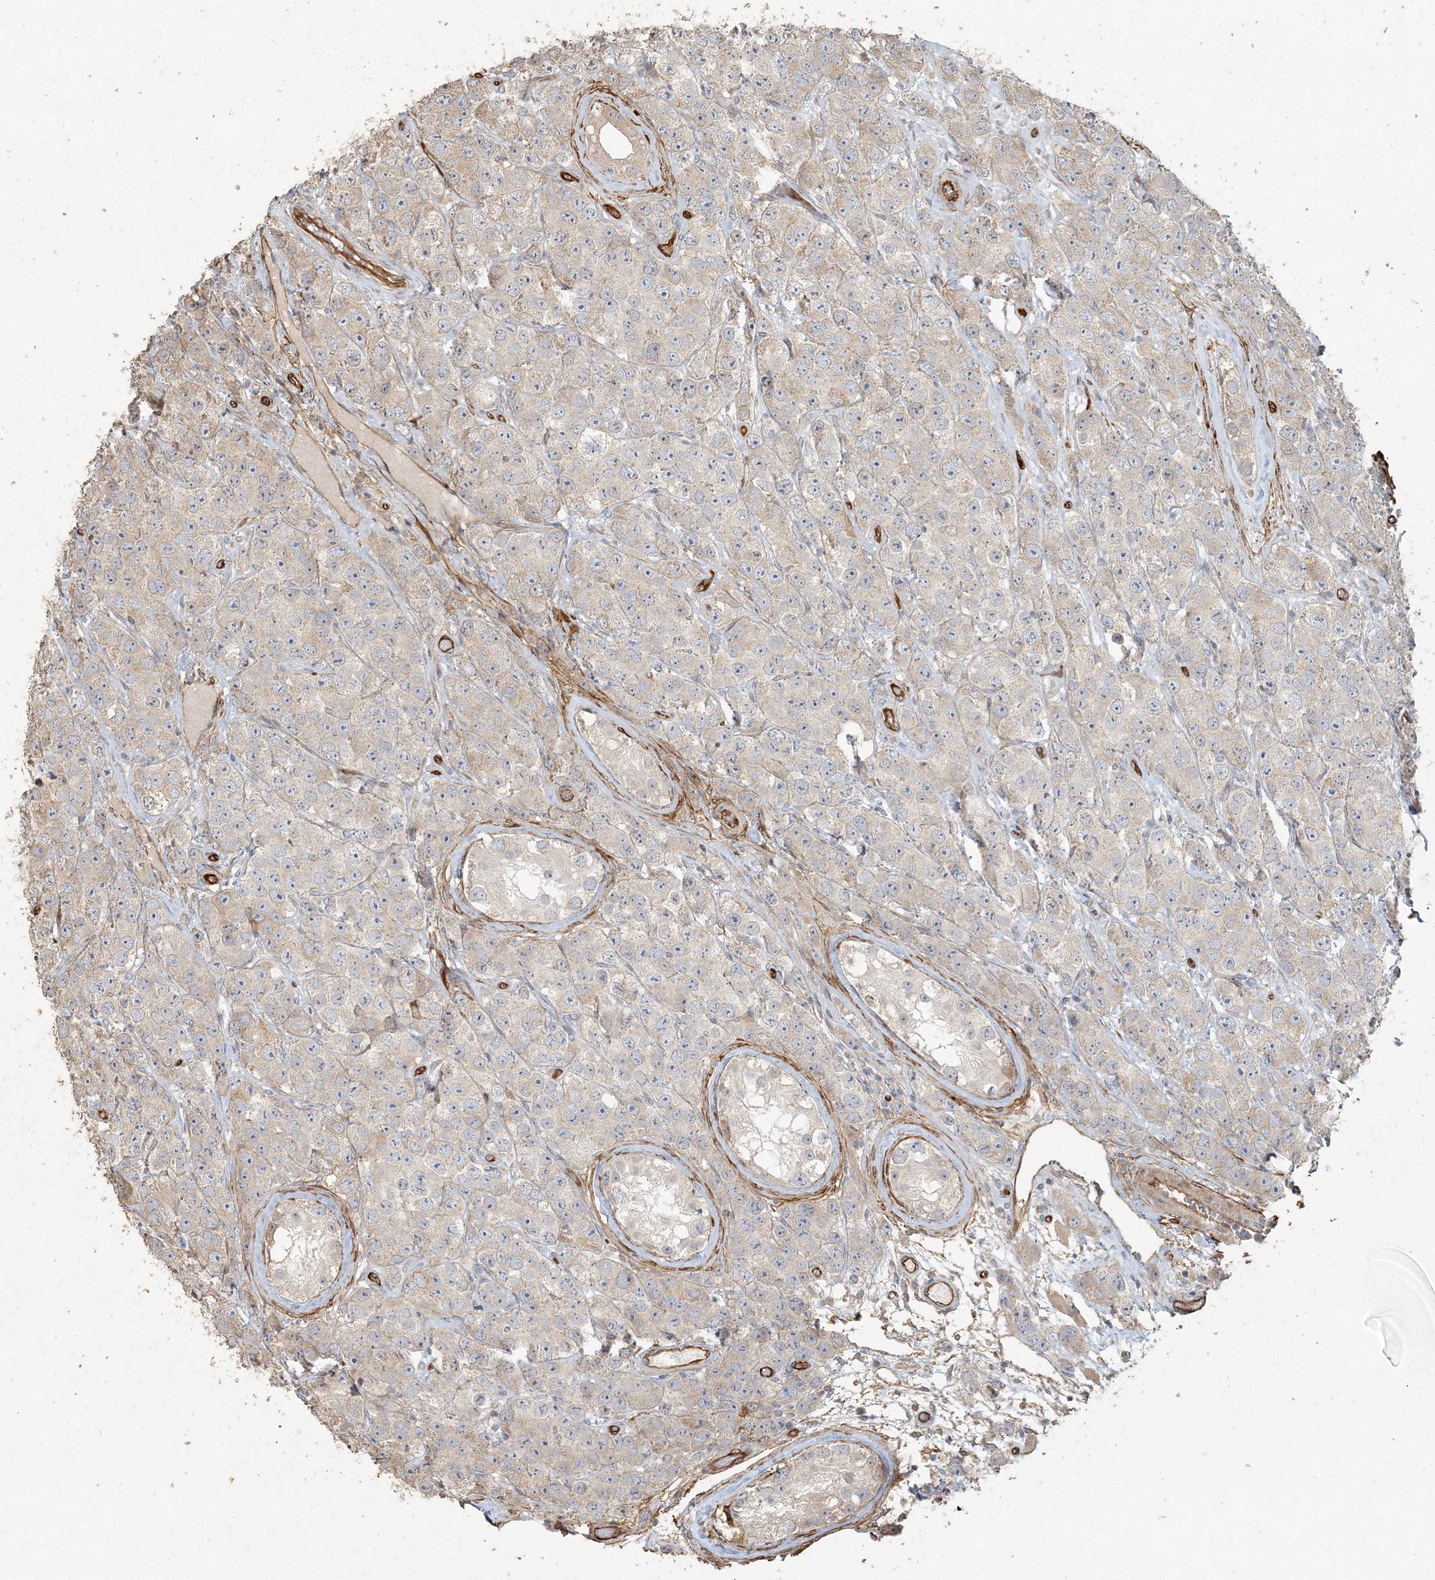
{"staining": {"intensity": "weak", "quantity": "<25%", "location": "cytoplasmic/membranous"}, "tissue": "testis cancer", "cell_type": "Tumor cells", "image_type": "cancer", "snomed": [{"axis": "morphology", "description": "Seminoma, NOS"}, {"axis": "topography", "description": "Testis"}], "caption": "Tumor cells show no significant protein positivity in testis cancer (seminoma). (IHC, brightfield microscopy, high magnification).", "gene": "RNF145", "patient": {"sex": "male", "age": 28}}